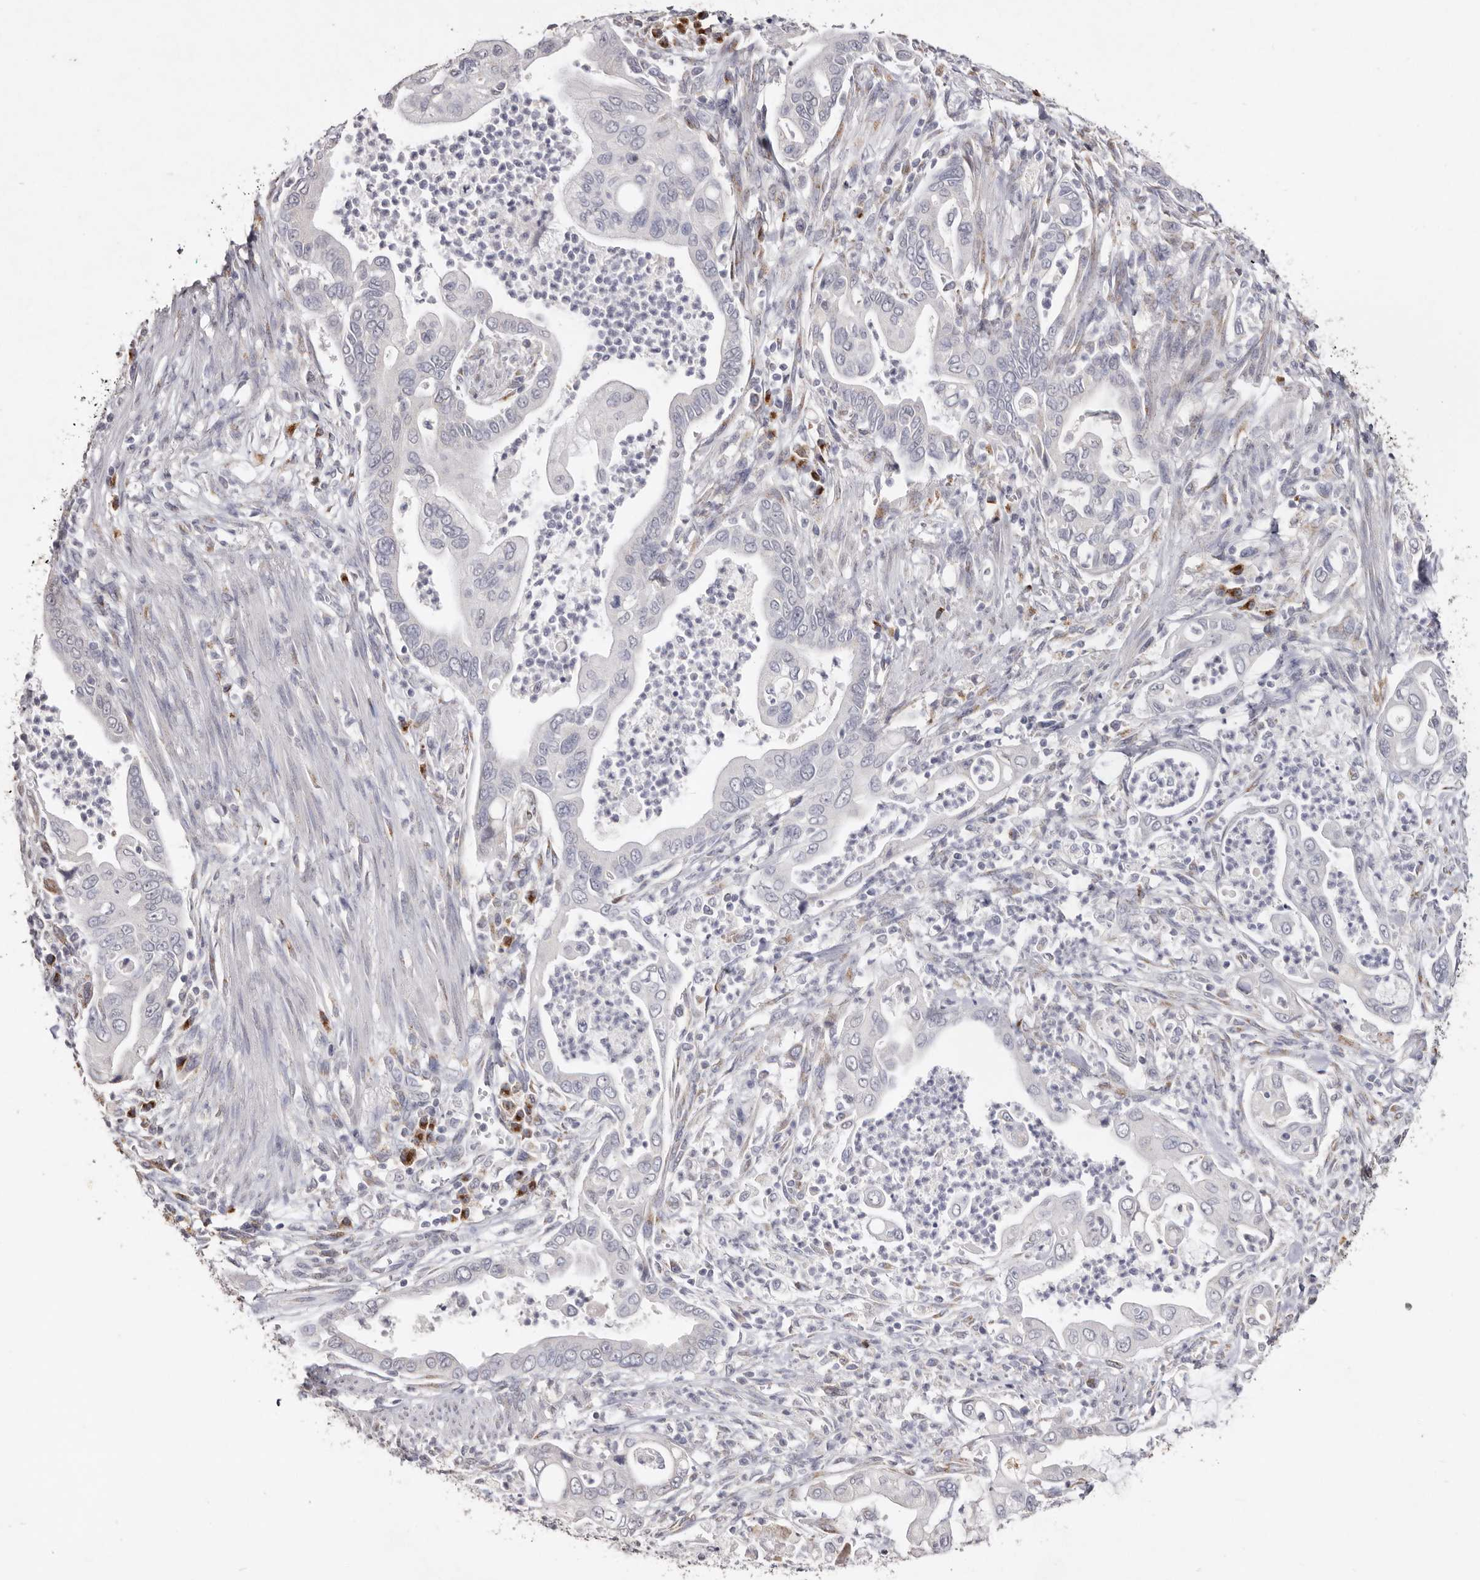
{"staining": {"intensity": "negative", "quantity": "none", "location": "none"}, "tissue": "pancreatic cancer", "cell_type": "Tumor cells", "image_type": "cancer", "snomed": [{"axis": "morphology", "description": "Adenocarcinoma, NOS"}, {"axis": "topography", "description": "Pancreas"}], "caption": "IHC photomicrograph of neoplastic tissue: pancreatic cancer stained with DAB demonstrates no significant protein staining in tumor cells. Brightfield microscopy of immunohistochemistry stained with DAB (brown) and hematoxylin (blue), captured at high magnification.", "gene": "LGALS7B", "patient": {"sex": "male", "age": 78}}